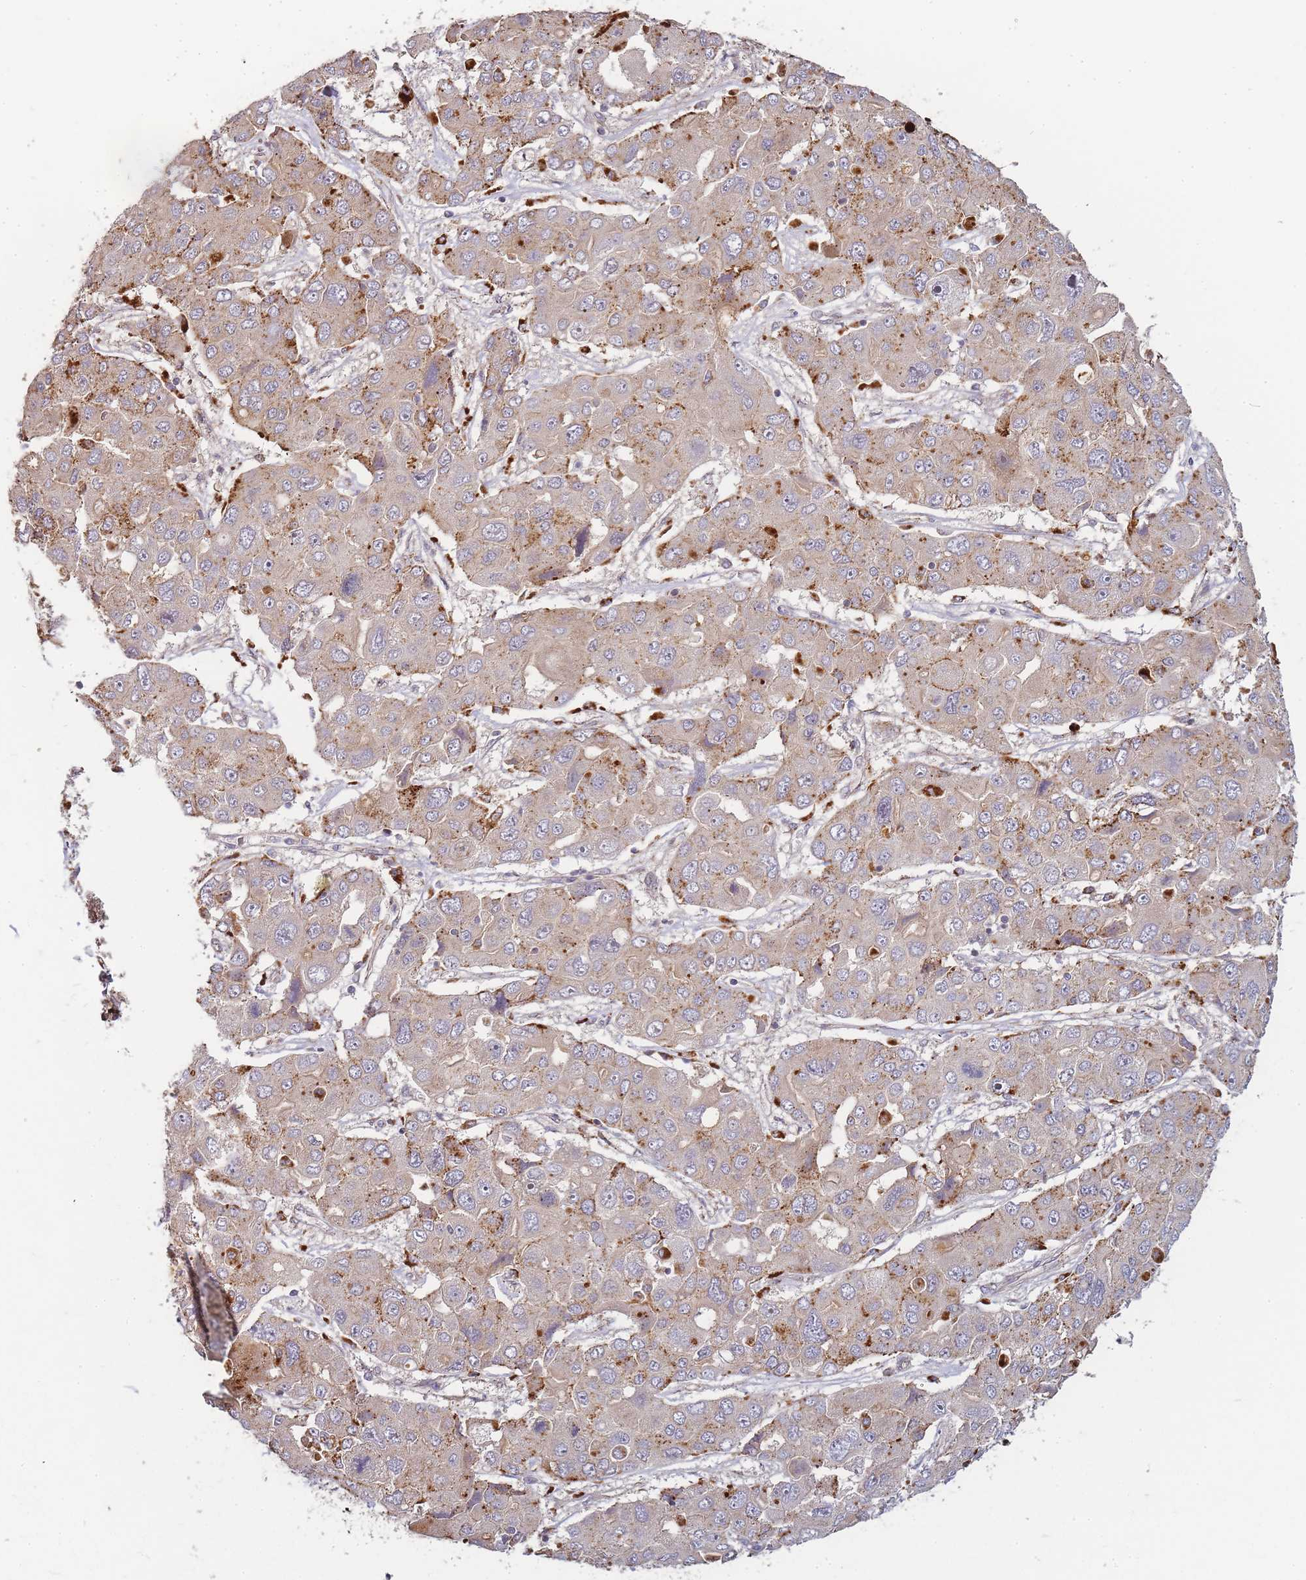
{"staining": {"intensity": "moderate", "quantity": "<25%", "location": "cytoplasmic/membranous"}, "tissue": "liver cancer", "cell_type": "Tumor cells", "image_type": "cancer", "snomed": [{"axis": "morphology", "description": "Cholangiocarcinoma"}, {"axis": "topography", "description": "Liver"}], "caption": "Cholangiocarcinoma (liver) tissue demonstrates moderate cytoplasmic/membranous expression in approximately <25% of tumor cells", "gene": "ATG5", "patient": {"sex": "male", "age": 67}}